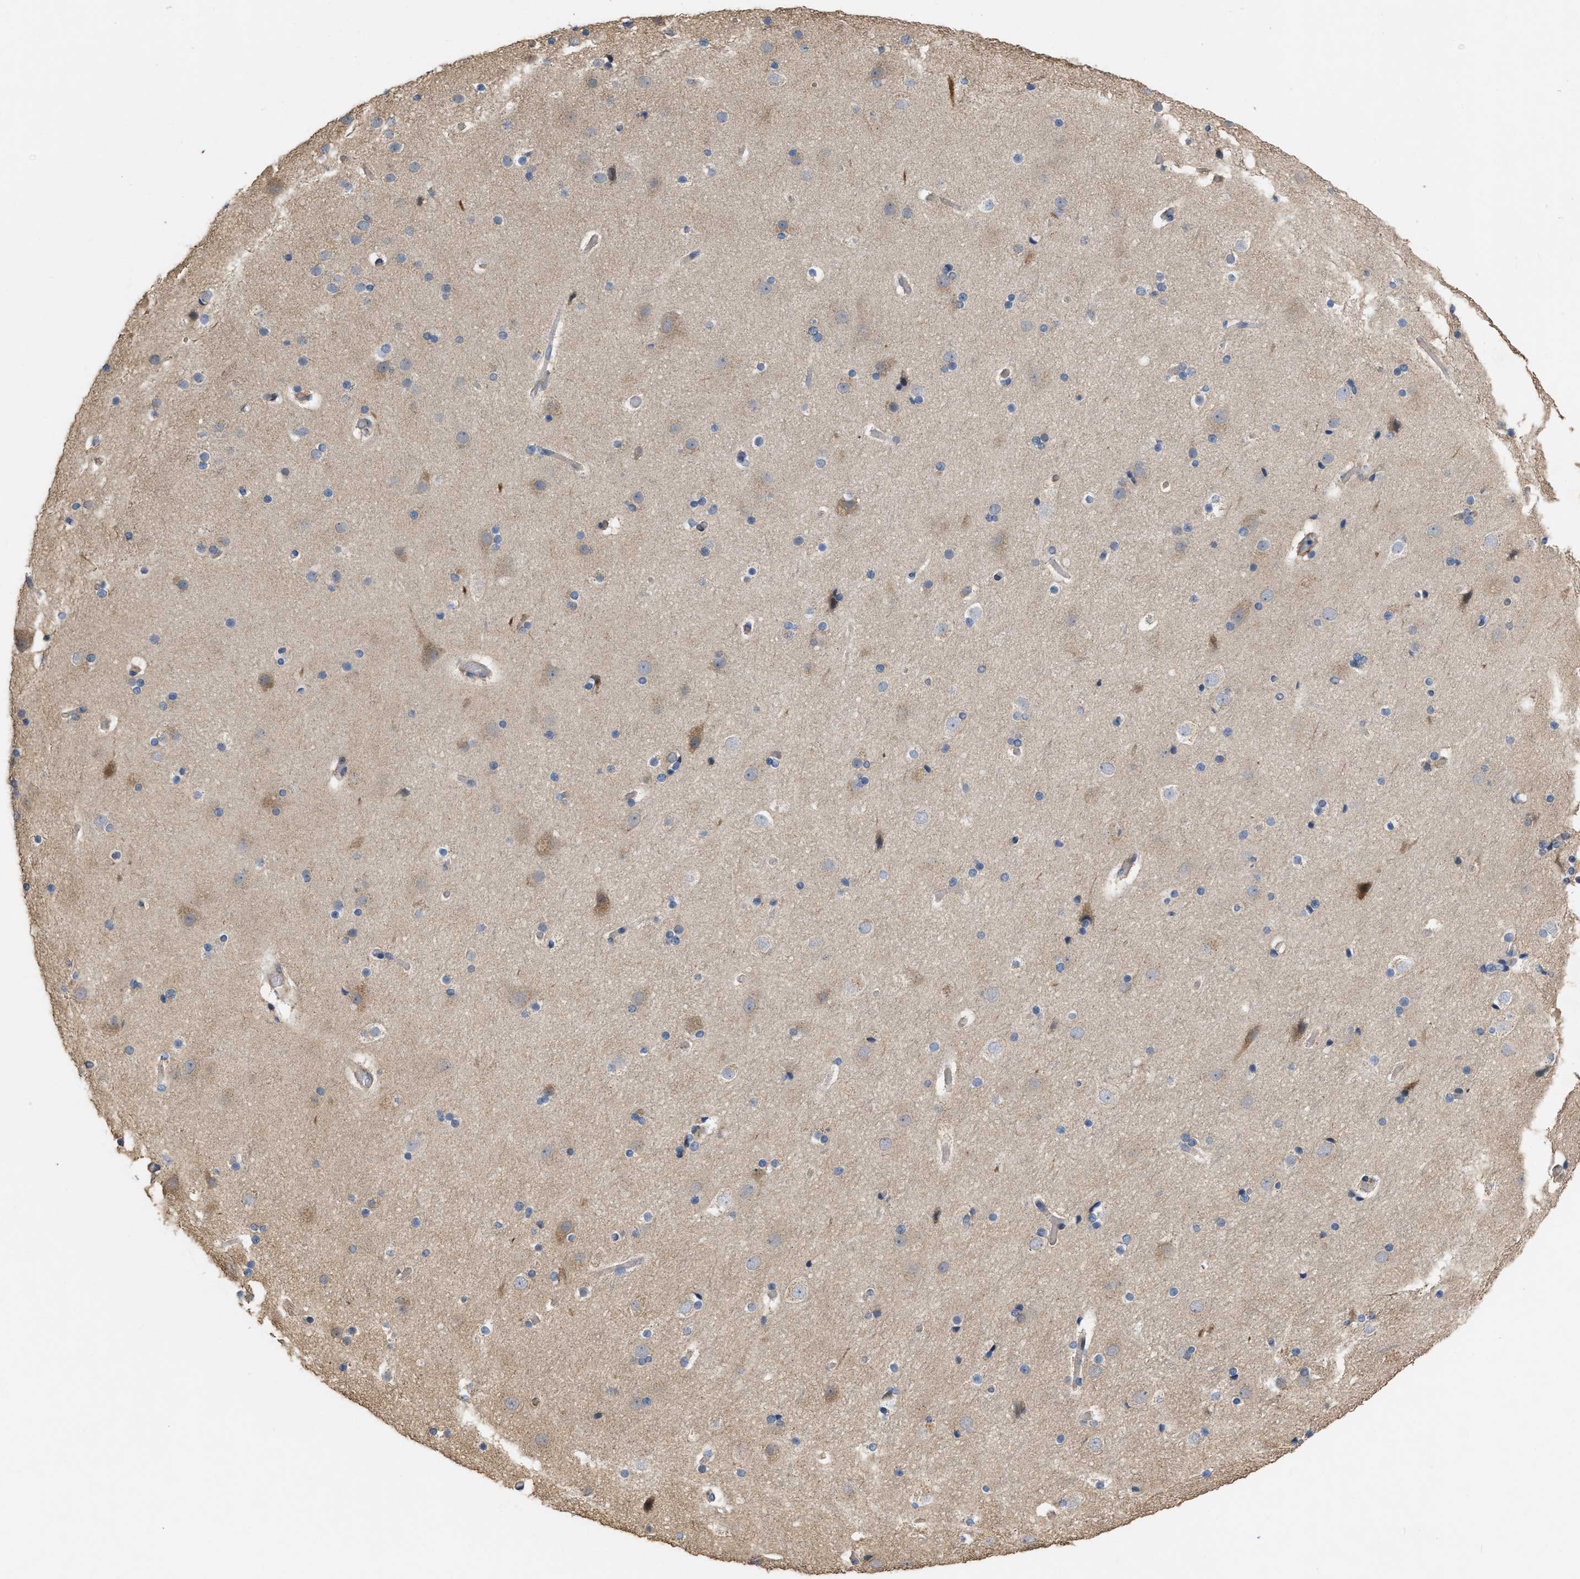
{"staining": {"intensity": "weak", "quantity": ">75%", "location": "cytoplasmic/membranous"}, "tissue": "cerebral cortex", "cell_type": "Endothelial cells", "image_type": "normal", "snomed": [{"axis": "morphology", "description": "Normal tissue, NOS"}, {"axis": "topography", "description": "Cerebral cortex"}], "caption": "Cerebral cortex stained with IHC shows weak cytoplasmic/membranous positivity in approximately >75% of endothelial cells. The protein is stained brown, and the nuclei are stained in blue (DAB IHC with brightfield microscopy, high magnification).", "gene": "SLC4A11", "patient": {"sex": "male", "age": 57}}